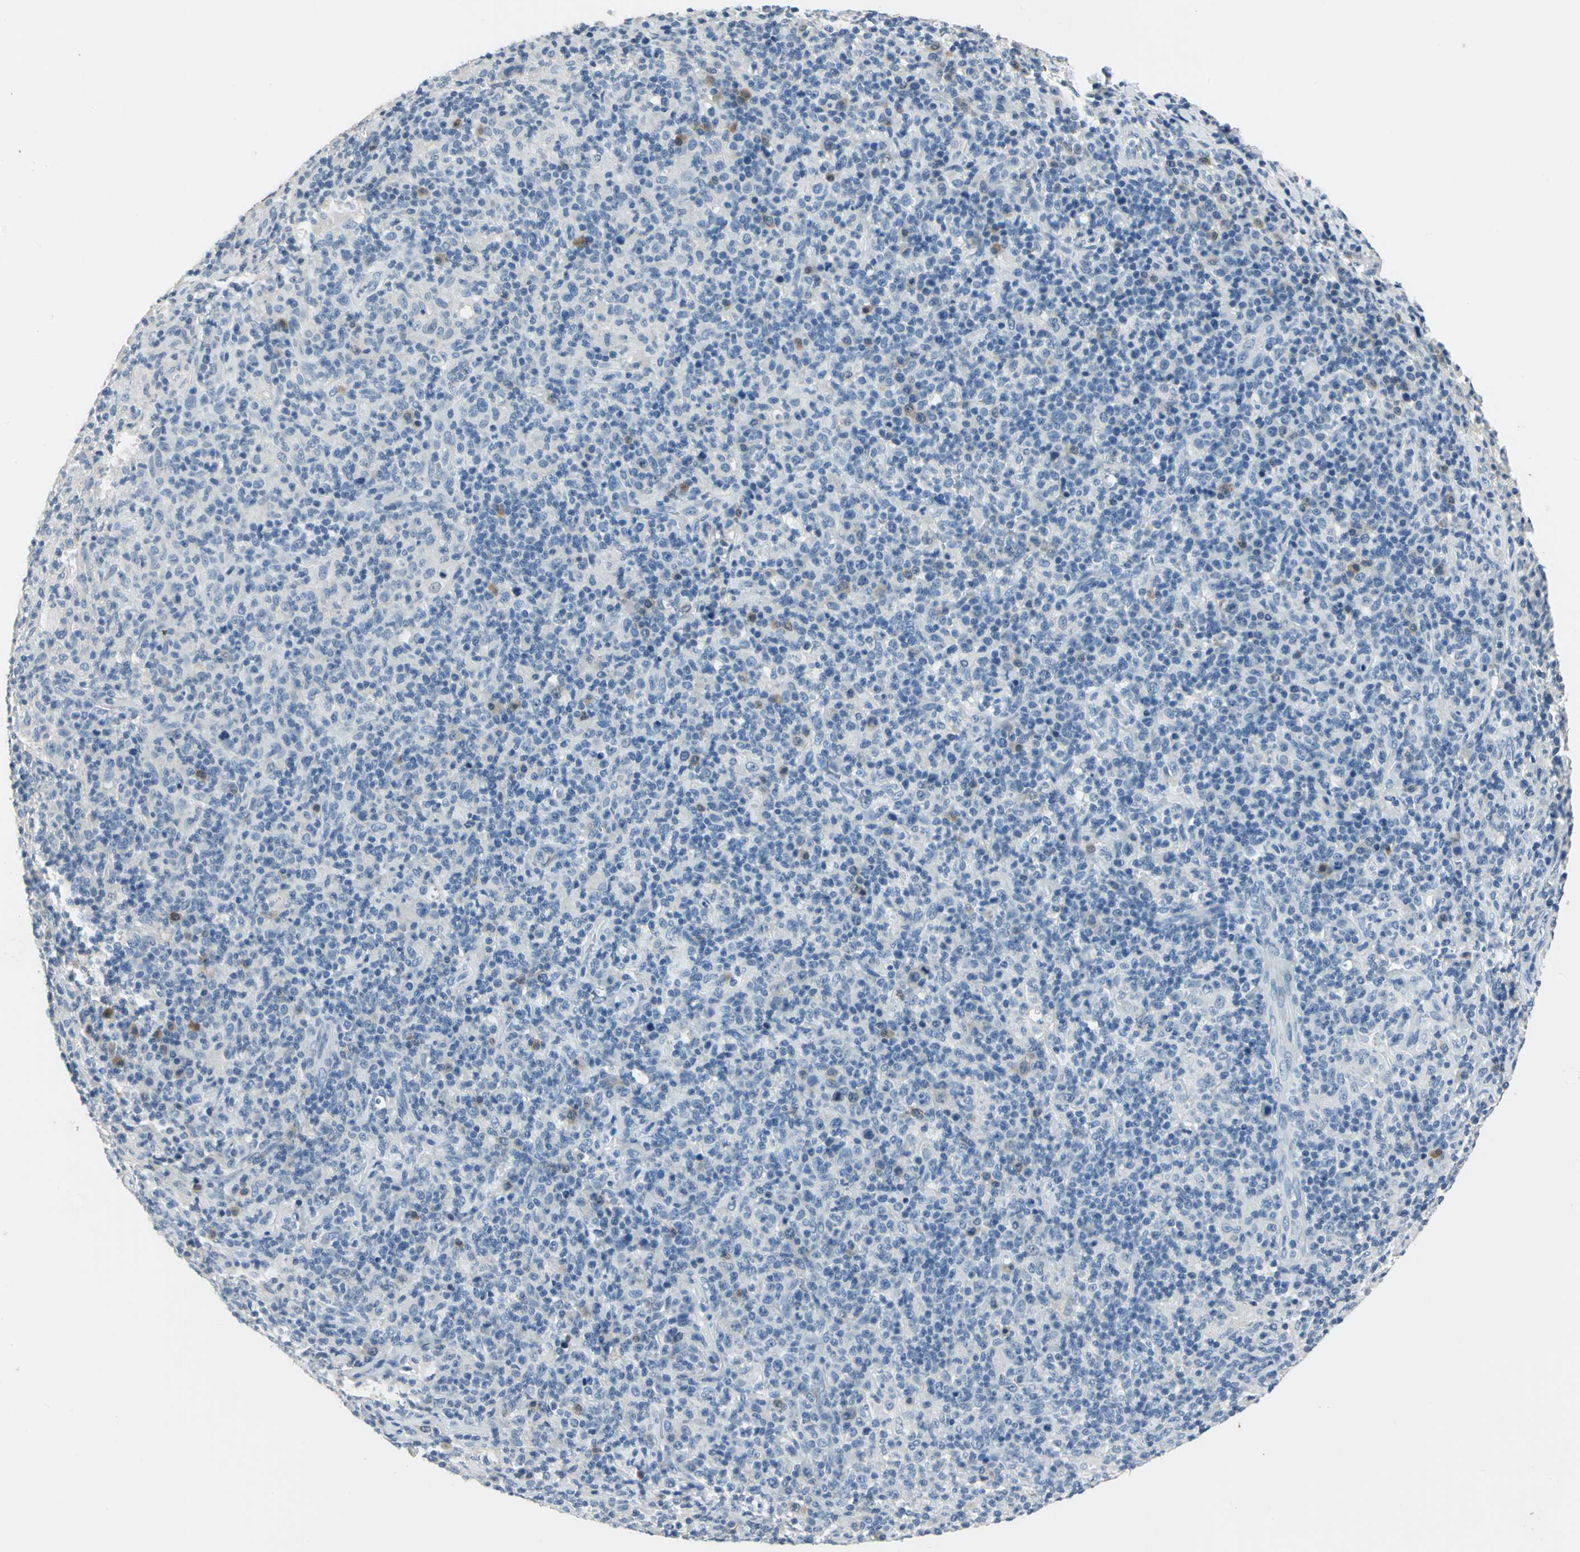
{"staining": {"intensity": "moderate", "quantity": "<25%", "location": "cytoplasmic/membranous"}, "tissue": "lymphoma", "cell_type": "Tumor cells", "image_type": "cancer", "snomed": [{"axis": "morphology", "description": "Hodgkin's disease, NOS"}, {"axis": "topography", "description": "Lymph node"}], "caption": "This is a micrograph of immunohistochemistry (IHC) staining of lymphoma, which shows moderate staining in the cytoplasmic/membranous of tumor cells.", "gene": "UCHL1", "patient": {"sex": "male", "age": 65}}